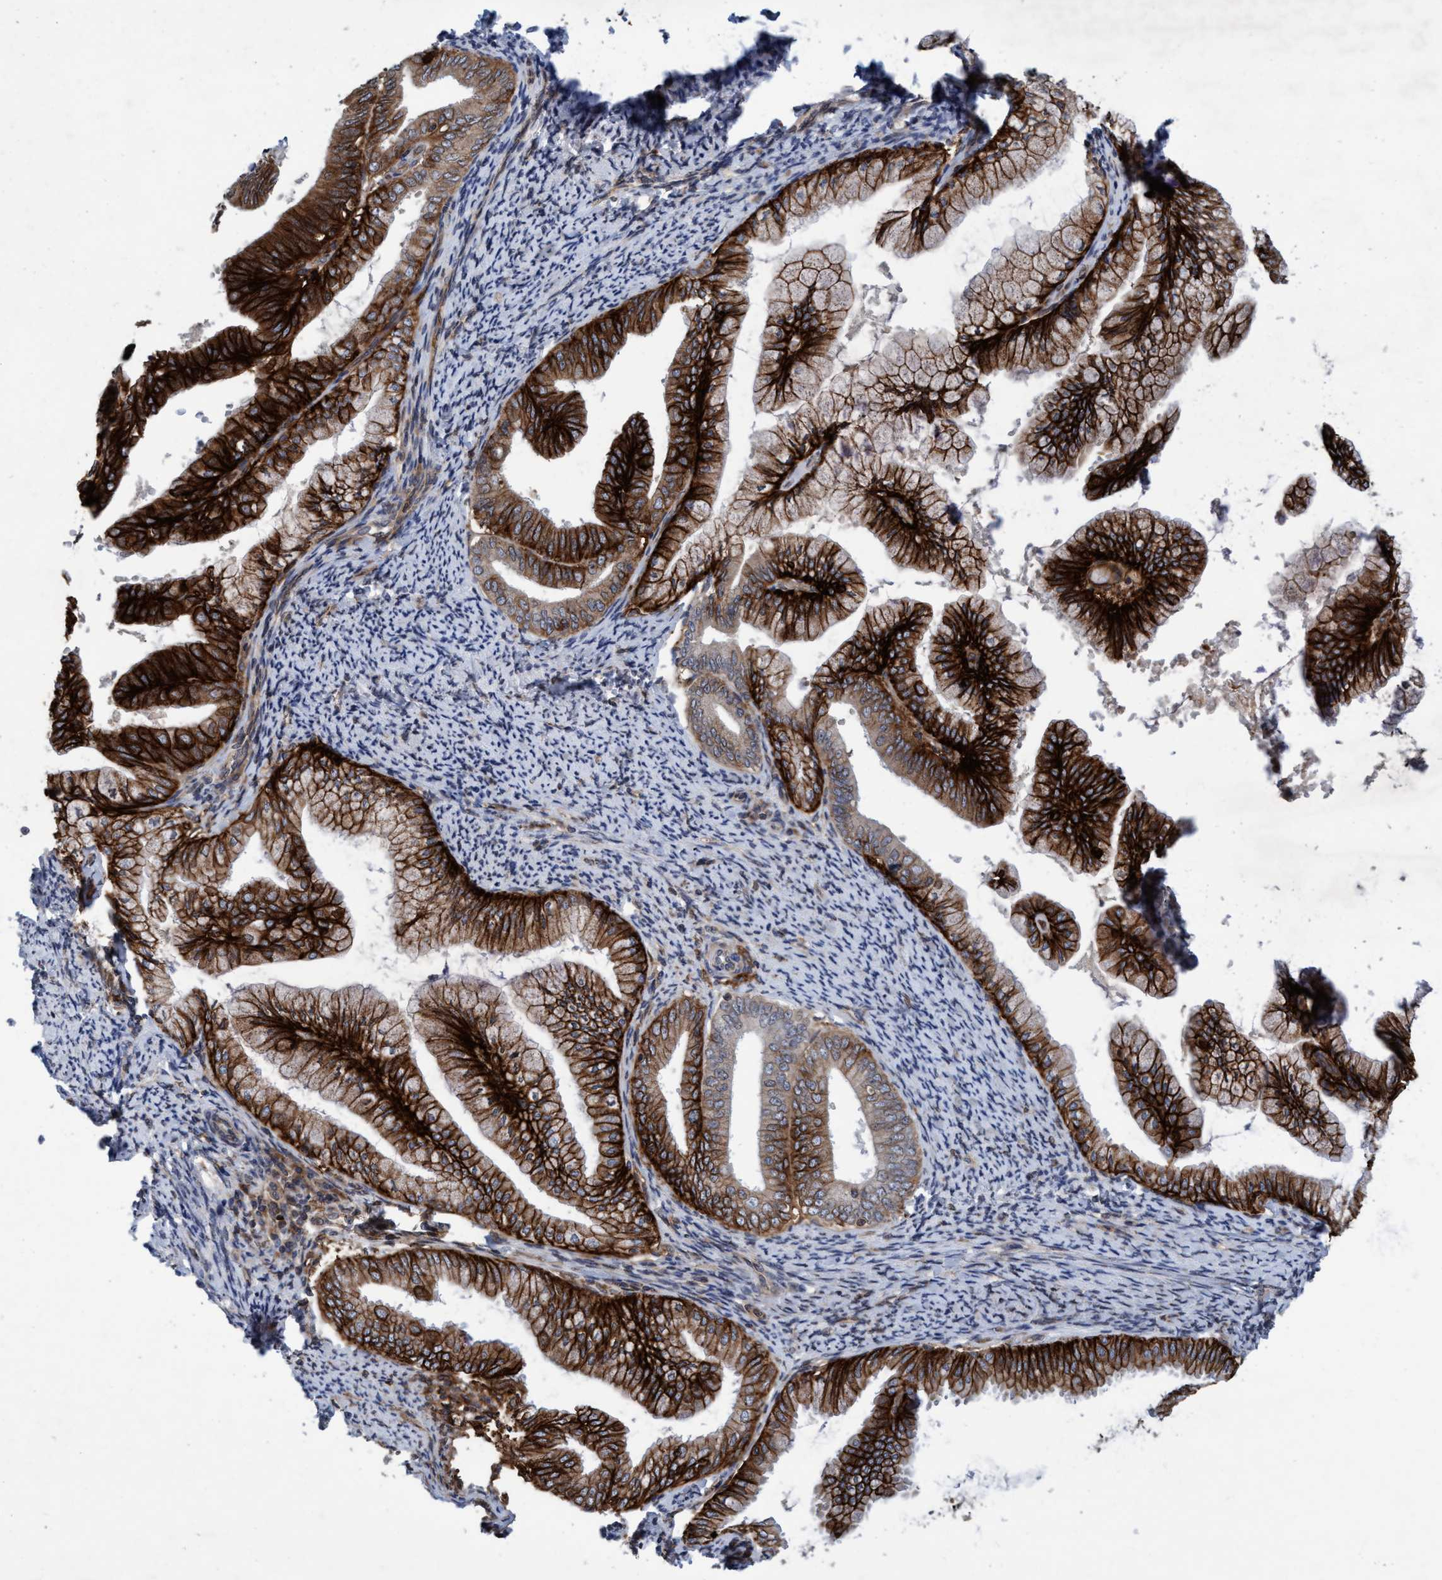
{"staining": {"intensity": "strong", "quantity": ">75%", "location": "cytoplasmic/membranous"}, "tissue": "endometrial cancer", "cell_type": "Tumor cells", "image_type": "cancer", "snomed": [{"axis": "morphology", "description": "Adenocarcinoma, NOS"}, {"axis": "topography", "description": "Endometrium"}], "caption": "Immunohistochemistry of endometrial cancer (adenocarcinoma) shows high levels of strong cytoplasmic/membranous positivity in approximately >75% of tumor cells. (Stains: DAB in brown, nuclei in blue, Microscopy: brightfield microscopy at high magnification).", "gene": "SLC16A3", "patient": {"sex": "female", "age": 63}}